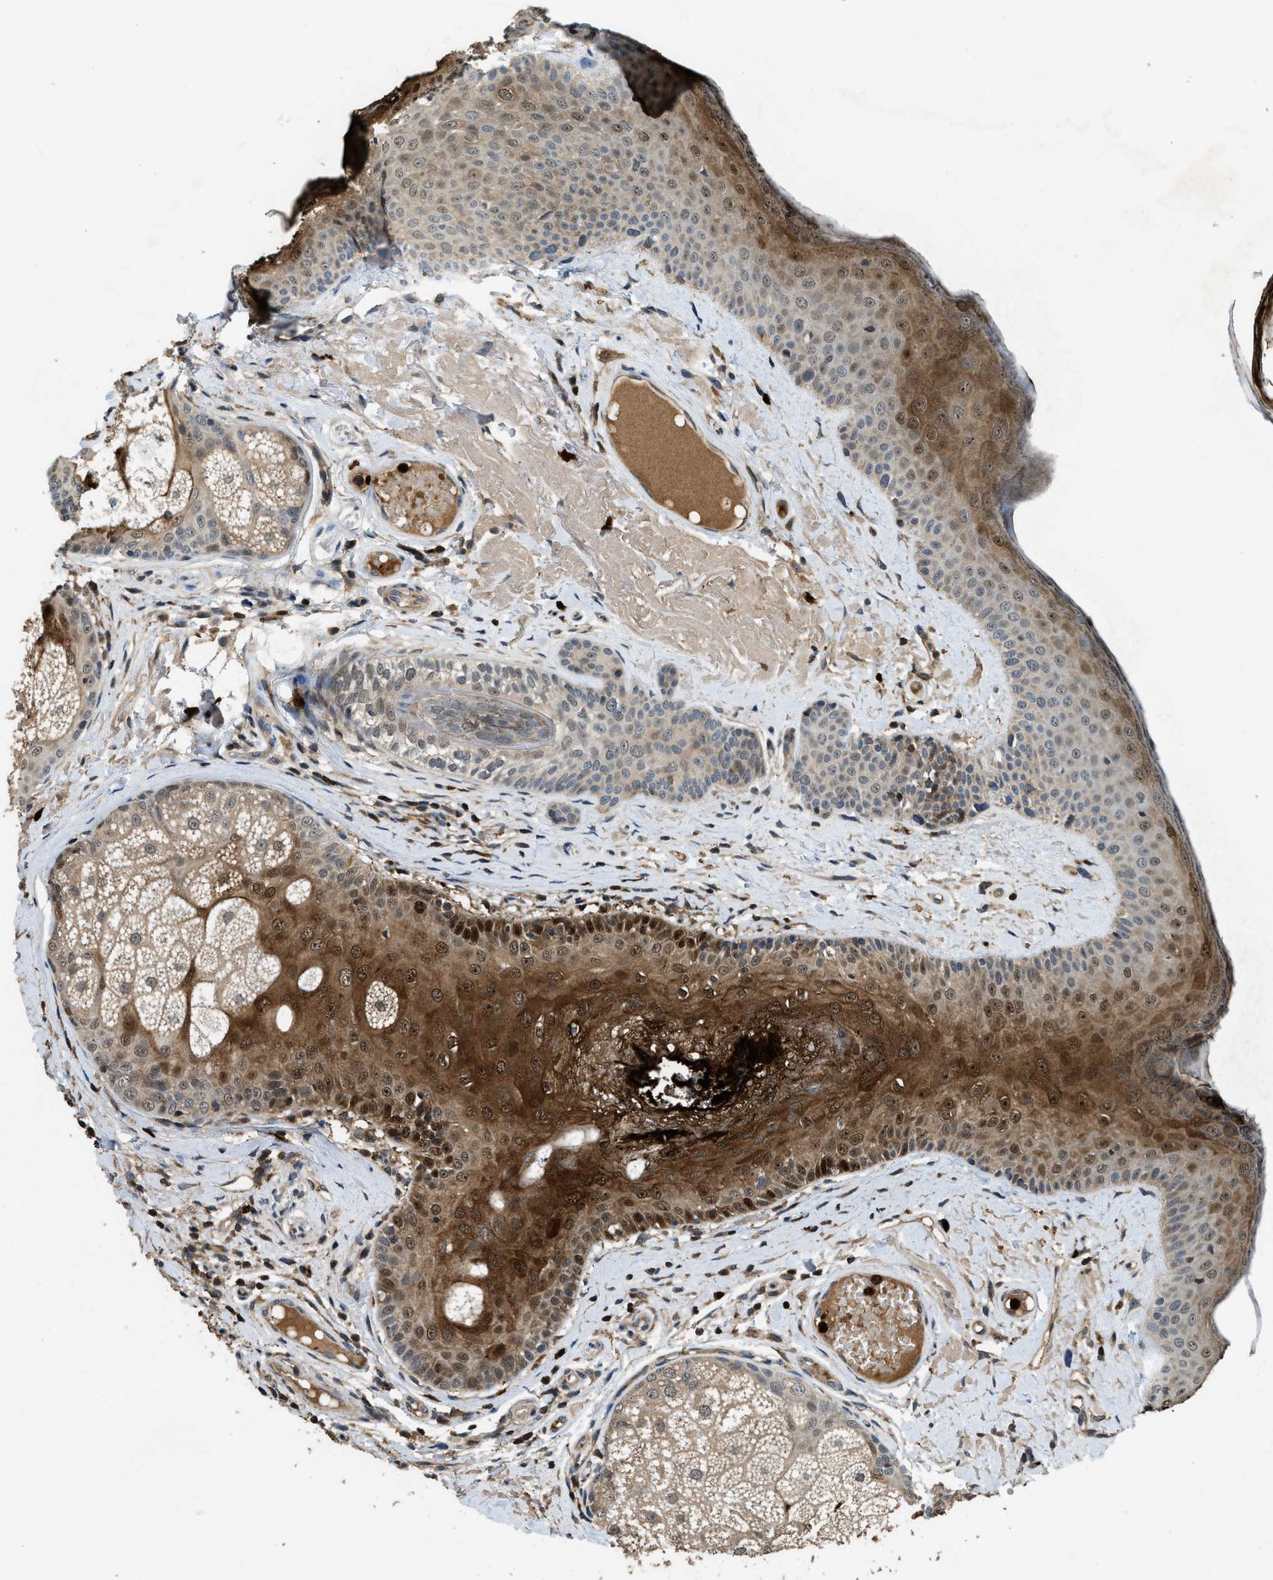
{"staining": {"intensity": "strong", "quantity": ">75%", "location": "cytoplasmic/membranous,nuclear"}, "tissue": "oral mucosa", "cell_type": "Squamous epithelial cells", "image_type": "normal", "snomed": [{"axis": "morphology", "description": "Normal tissue, NOS"}, {"axis": "topography", "description": "Skin"}, {"axis": "topography", "description": "Oral tissue"}], "caption": "Immunohistochemical staining of unremarkable human oral mucosa exhibits strong cytoplasmic/membranous,nuclear protein staining in approximately >75% of squamous epithelial cells.", "gene": "RNF141", "patient": {"sex": "male", "age": 84}}